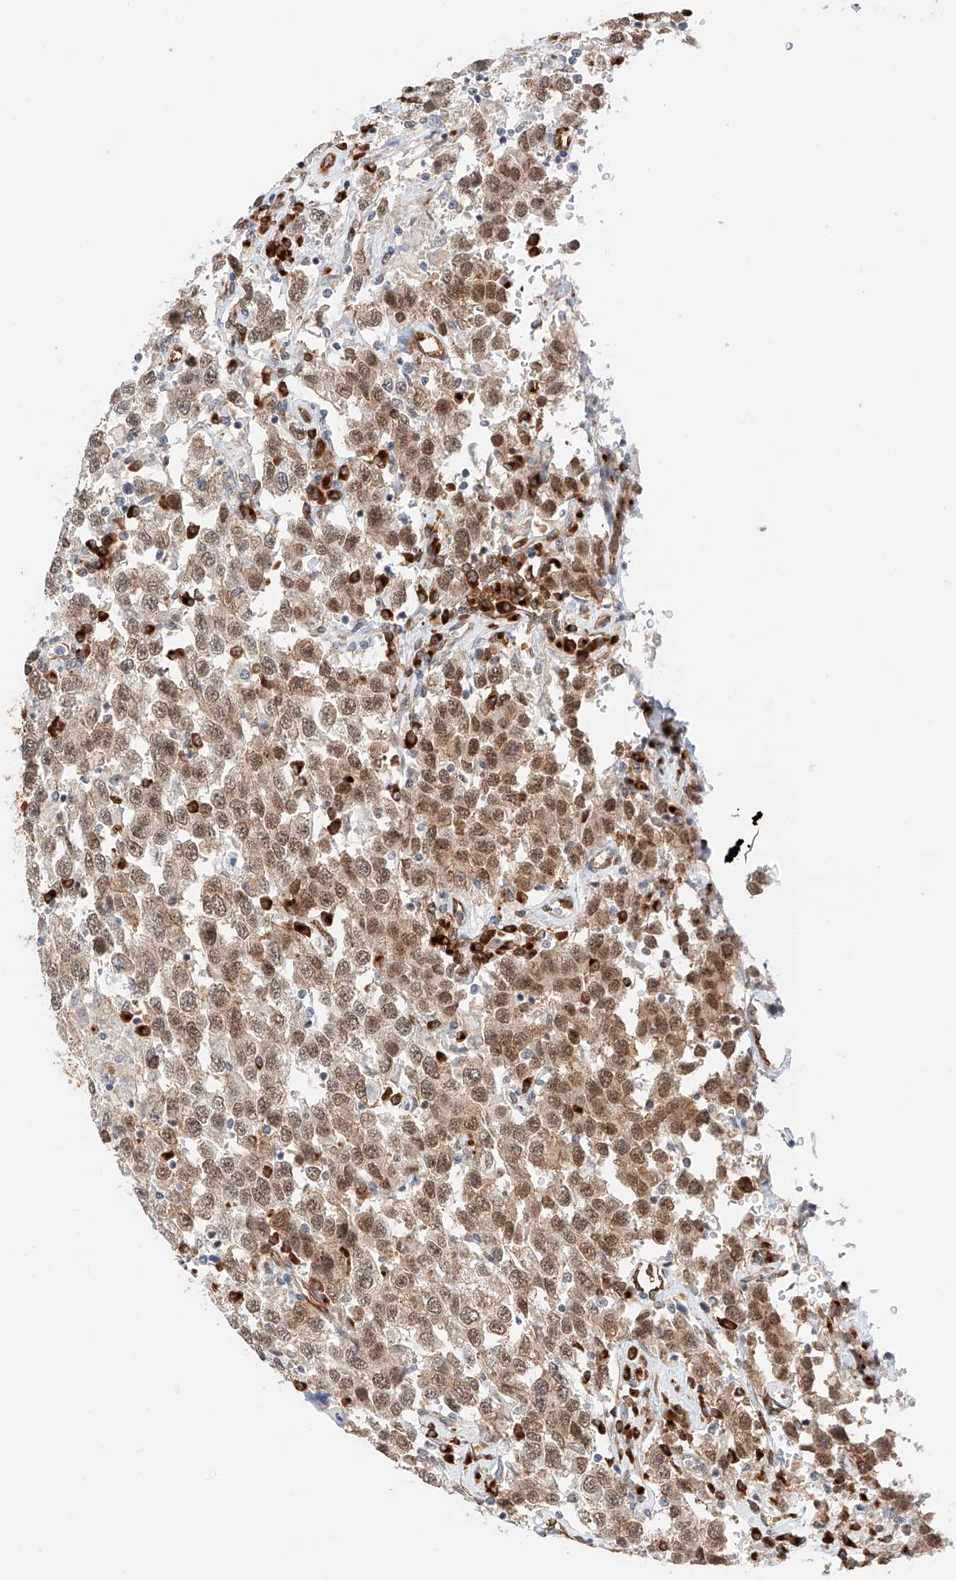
{"staining": {"intensity": "moderate", "quantity": ">75%", "location": "nuclear"}, "tissue": "testis cancer", "cell_type": "Tumor cells", "image_type": "cancer", "snomed": [{"axis": "morphology", "description": "Seminoma, NOS"}, {"axis": "topography", "description": "Testis"}], "caption": "A brown stain labels moderate nuclear expression of a protein in human seminoma (testis) tumor cells.", "gene": "CARMIL1", "patient": {"sex": "male", "age": 41}}